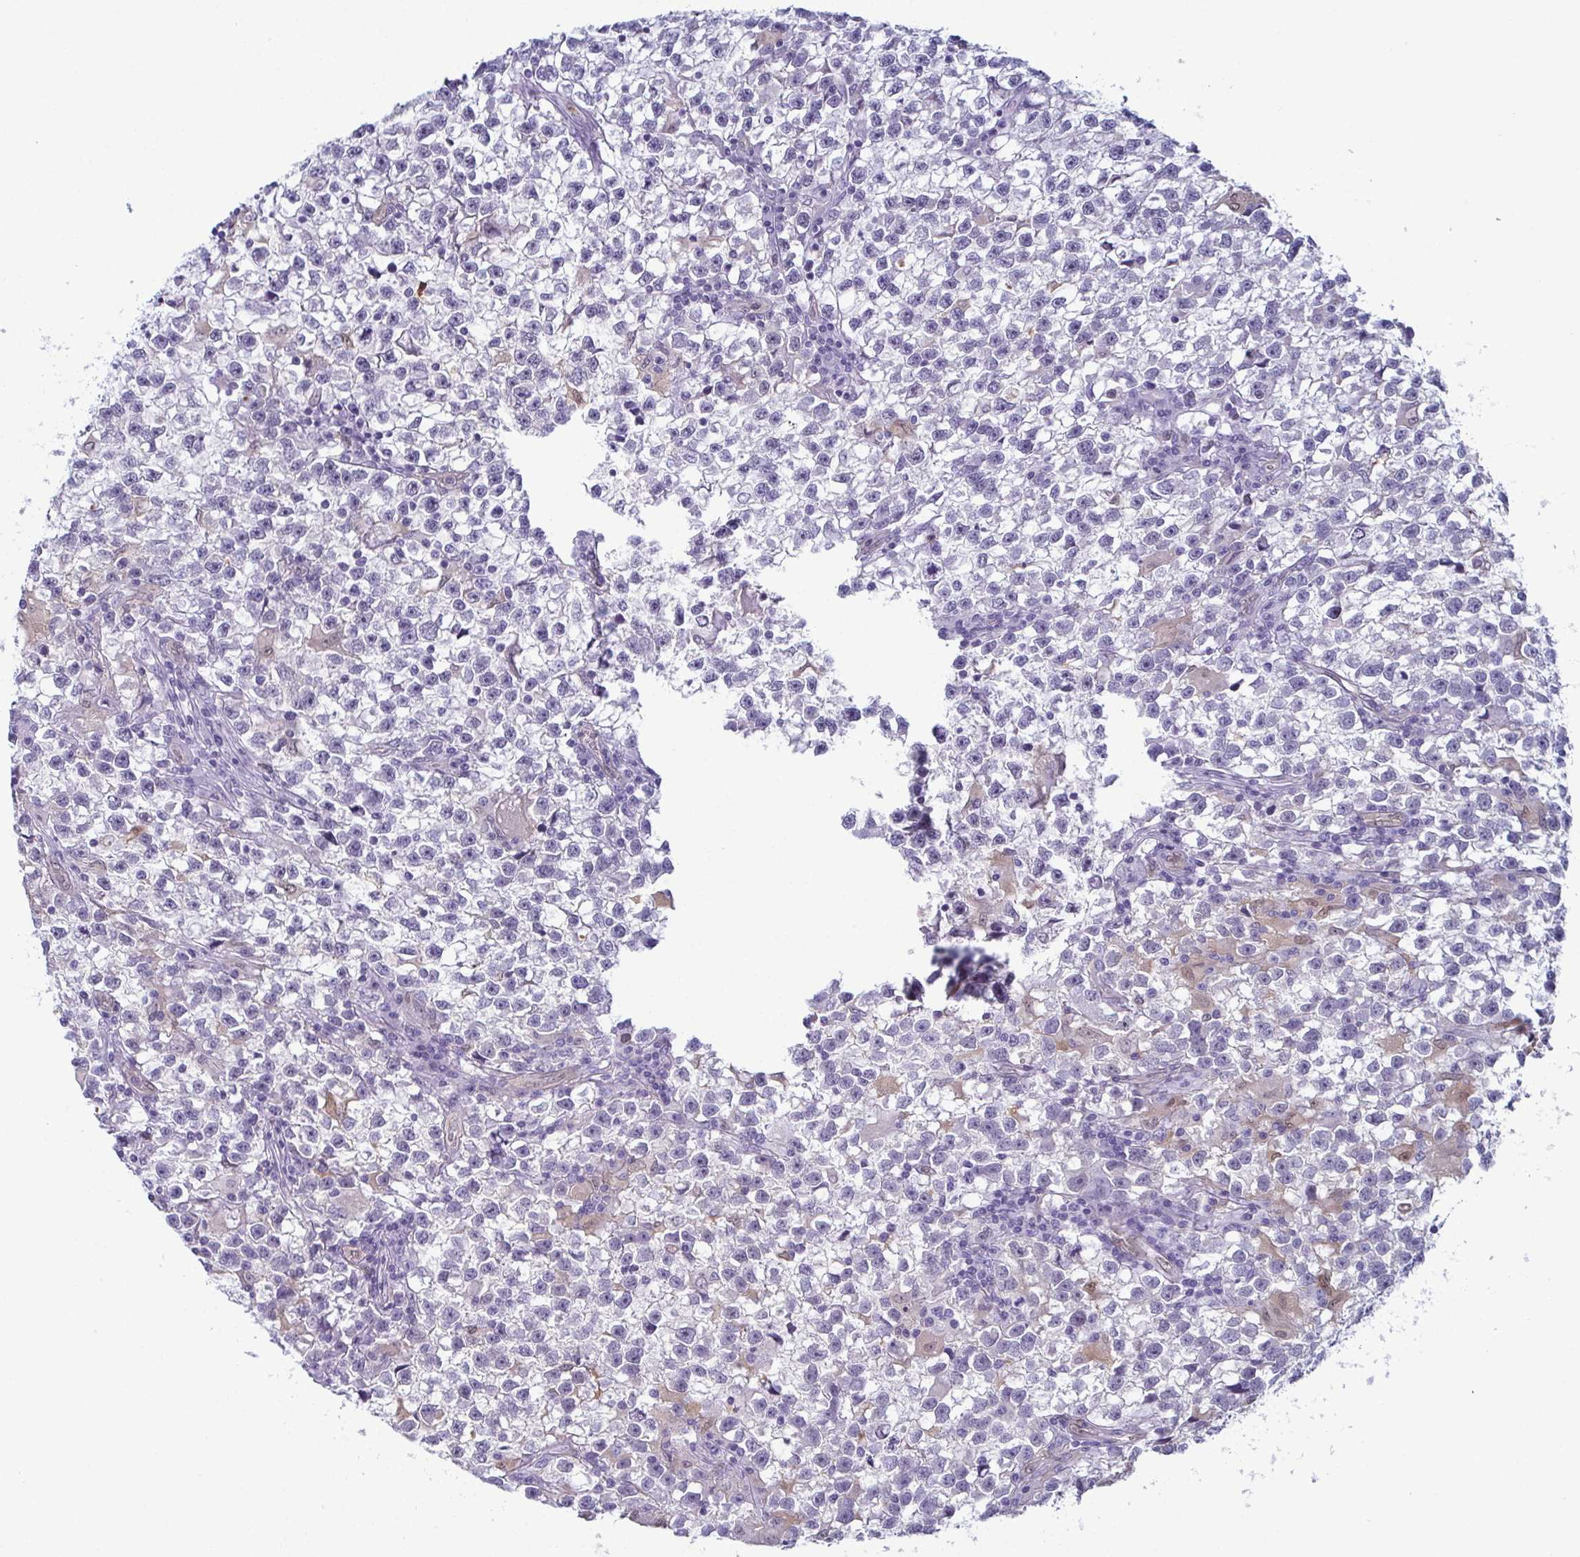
{"staining": {"intensity": "negative", "quantity": "none", "location": "none"}, "tissue": "testis cancer", "cell_type": "Tumor cells", "image_type": "cancer", "snomed": [{"axis": "morphology", "description": "Seminoma, NOS"}, {"axis": "topography", "description": "Testis"}], "caption": "Immunohistochemical staining of human testis seminoma exhibits no significant positivity in tumor cells.", "gene": "CDA", "patient": {"sex": "male", "age": 31}}